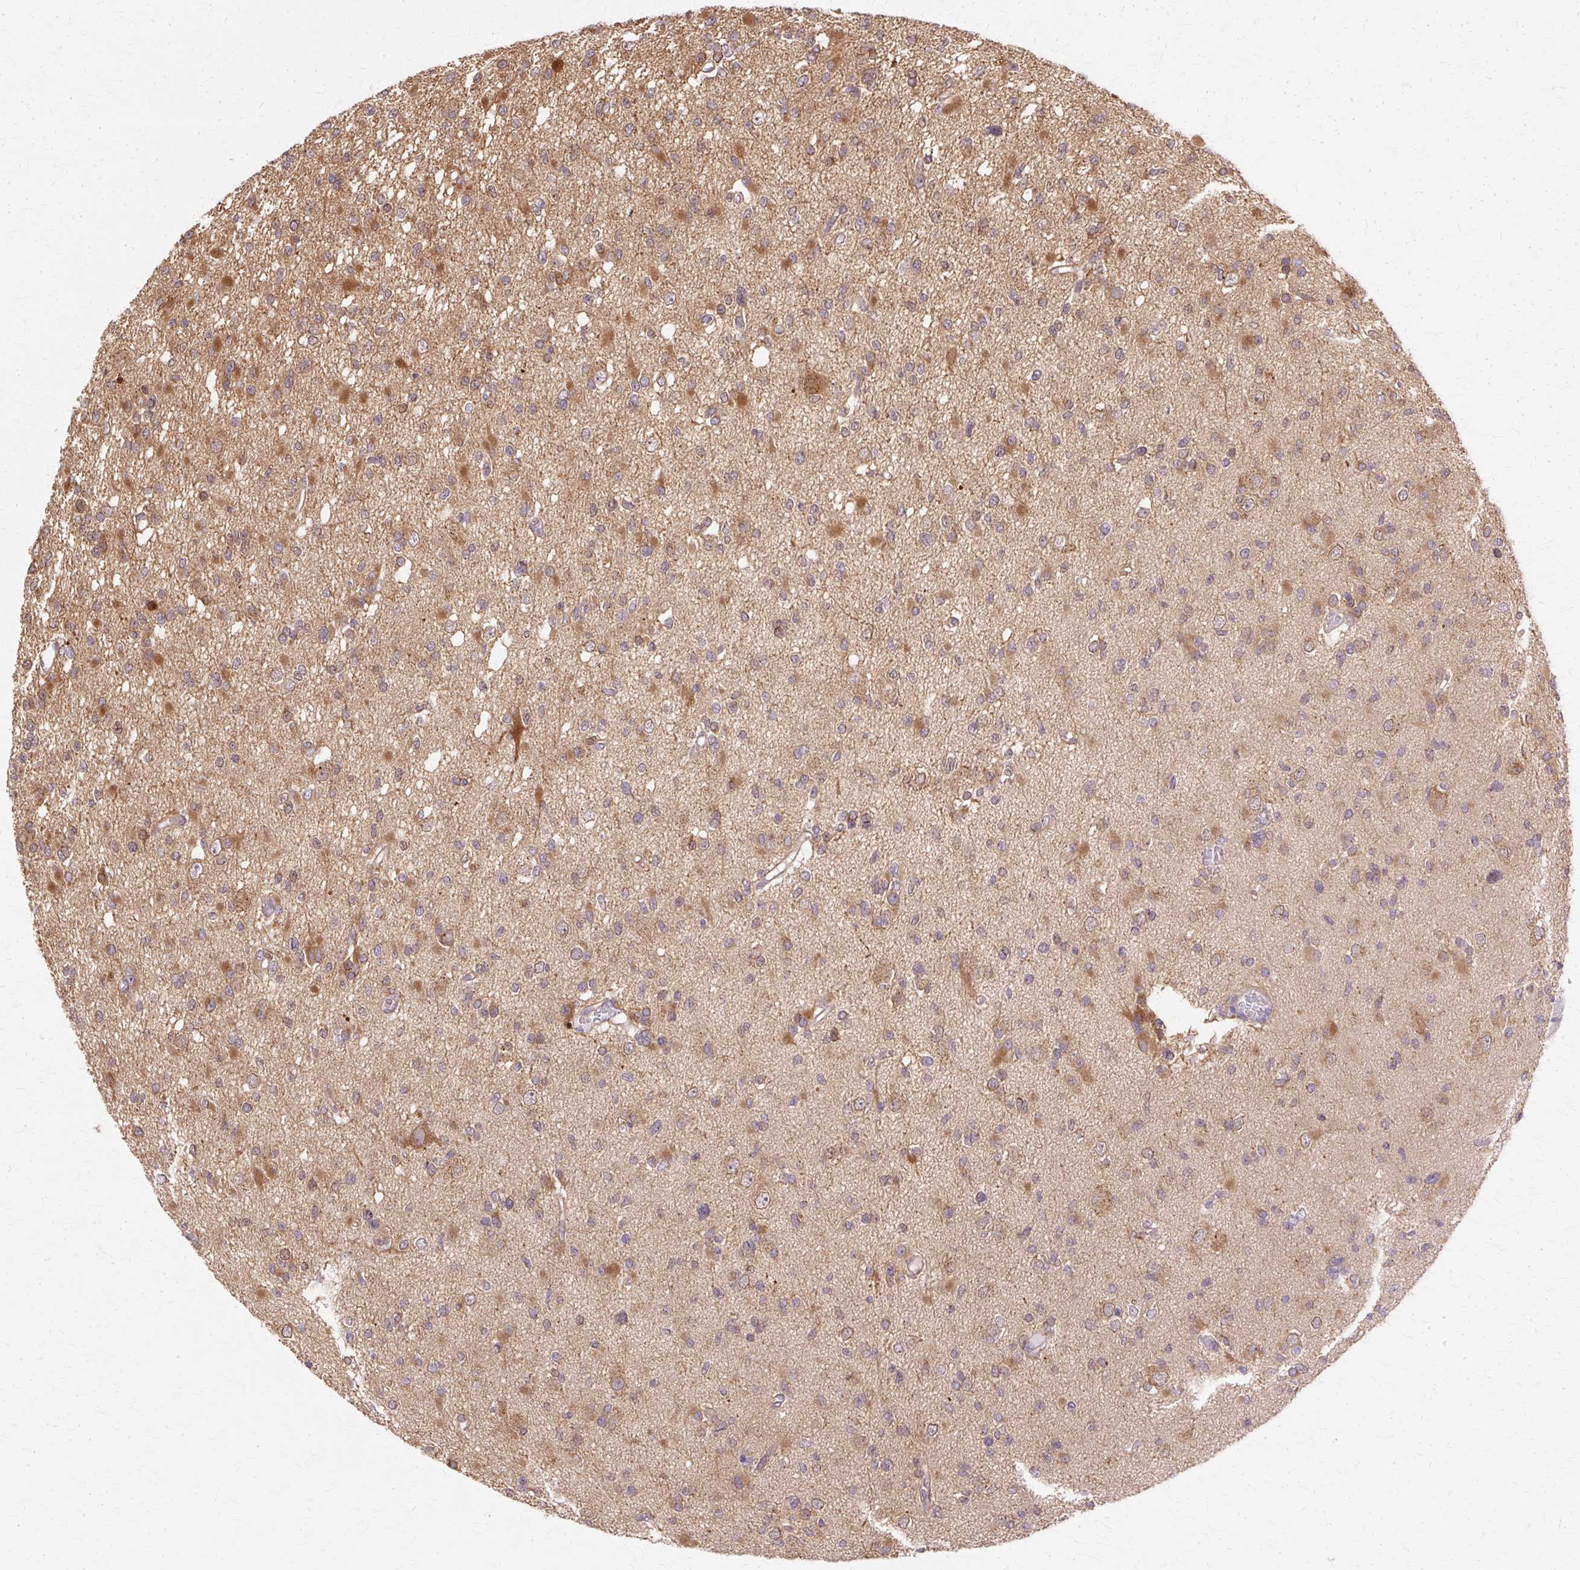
{"staining": {"intensity": "moderate", "quantity": ">75%", "location": "cytoplasmic/membranous"}, "tissue": "glioma", "cell_type": "Tumor cells", "image_type": "cancer", "snomed": [{"axis": "morphology", "description": "Glioma, malignant, Low grade"}, {"axis": "topography", "description": "Brain"}], "caption": "Glioma was stained to show a protein in brown. There is medium levels of moderate cytoplasmic/membranous expression in about >75% of tumor cells. Using DAB (brown) and hematoxylin (blue) stains, captured at high magnification using brightfield microscopy.", "gene": "COPB1", "patient": {"sex": "female", "age": 22}}